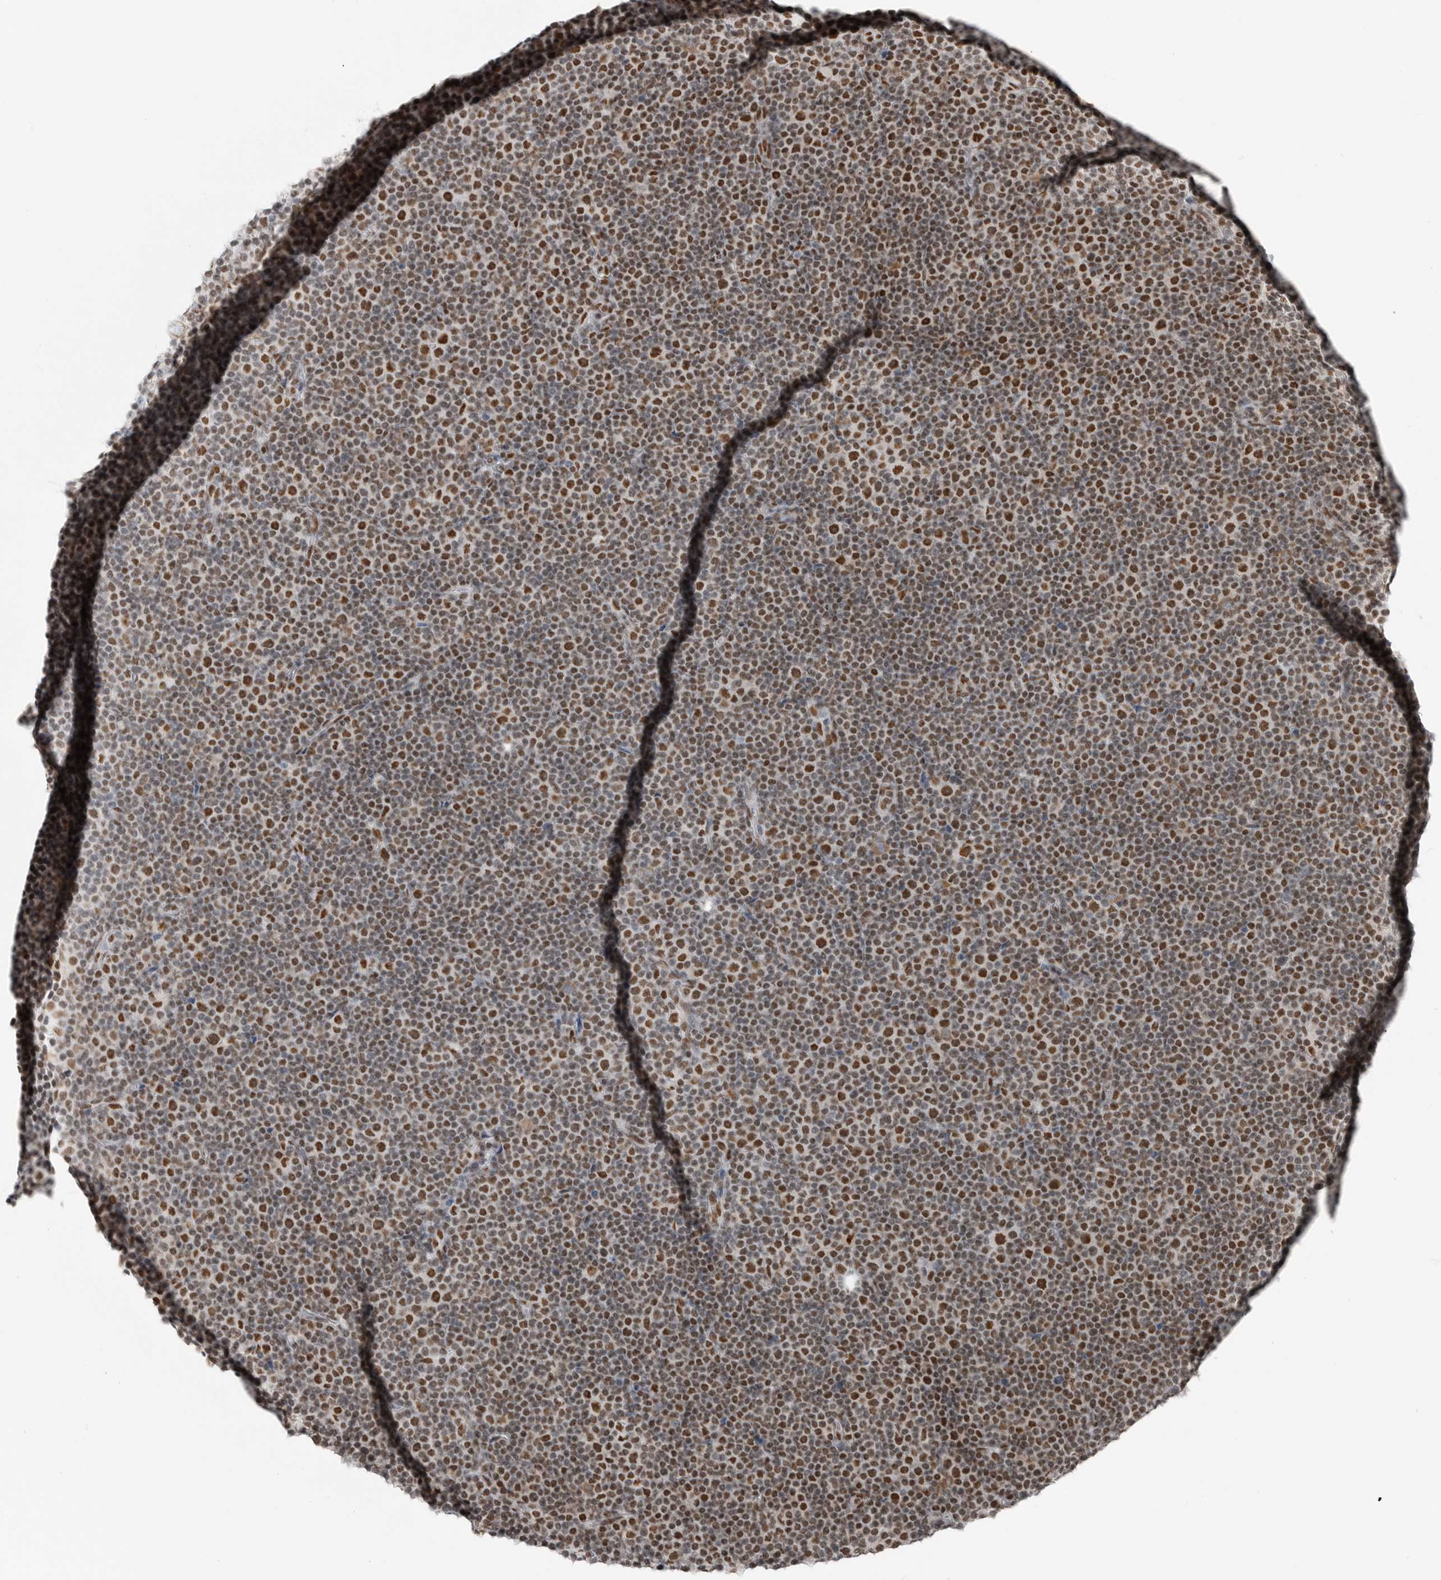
{"staining": {"intensity": "moderate", "quantity": ">75%", "location": "nuclear"}, "tissue": "lymphoma", "cell_type": "Tumor cells", "image_type": "cancer", "snomed": [{"axis": "morphology", "description": "Malignant lymphoma, non-Hodgkin's type, Low grade"}, {"axis": "topography", "description": "Lymph node"}], "caption": "The micrograph demonstrates a brown stain indicating the presence of a protein in the nuclear of tumor cells in lymphoma.", "gene": "BLZF1", "patient": {"sex": "female", "age": 67}}